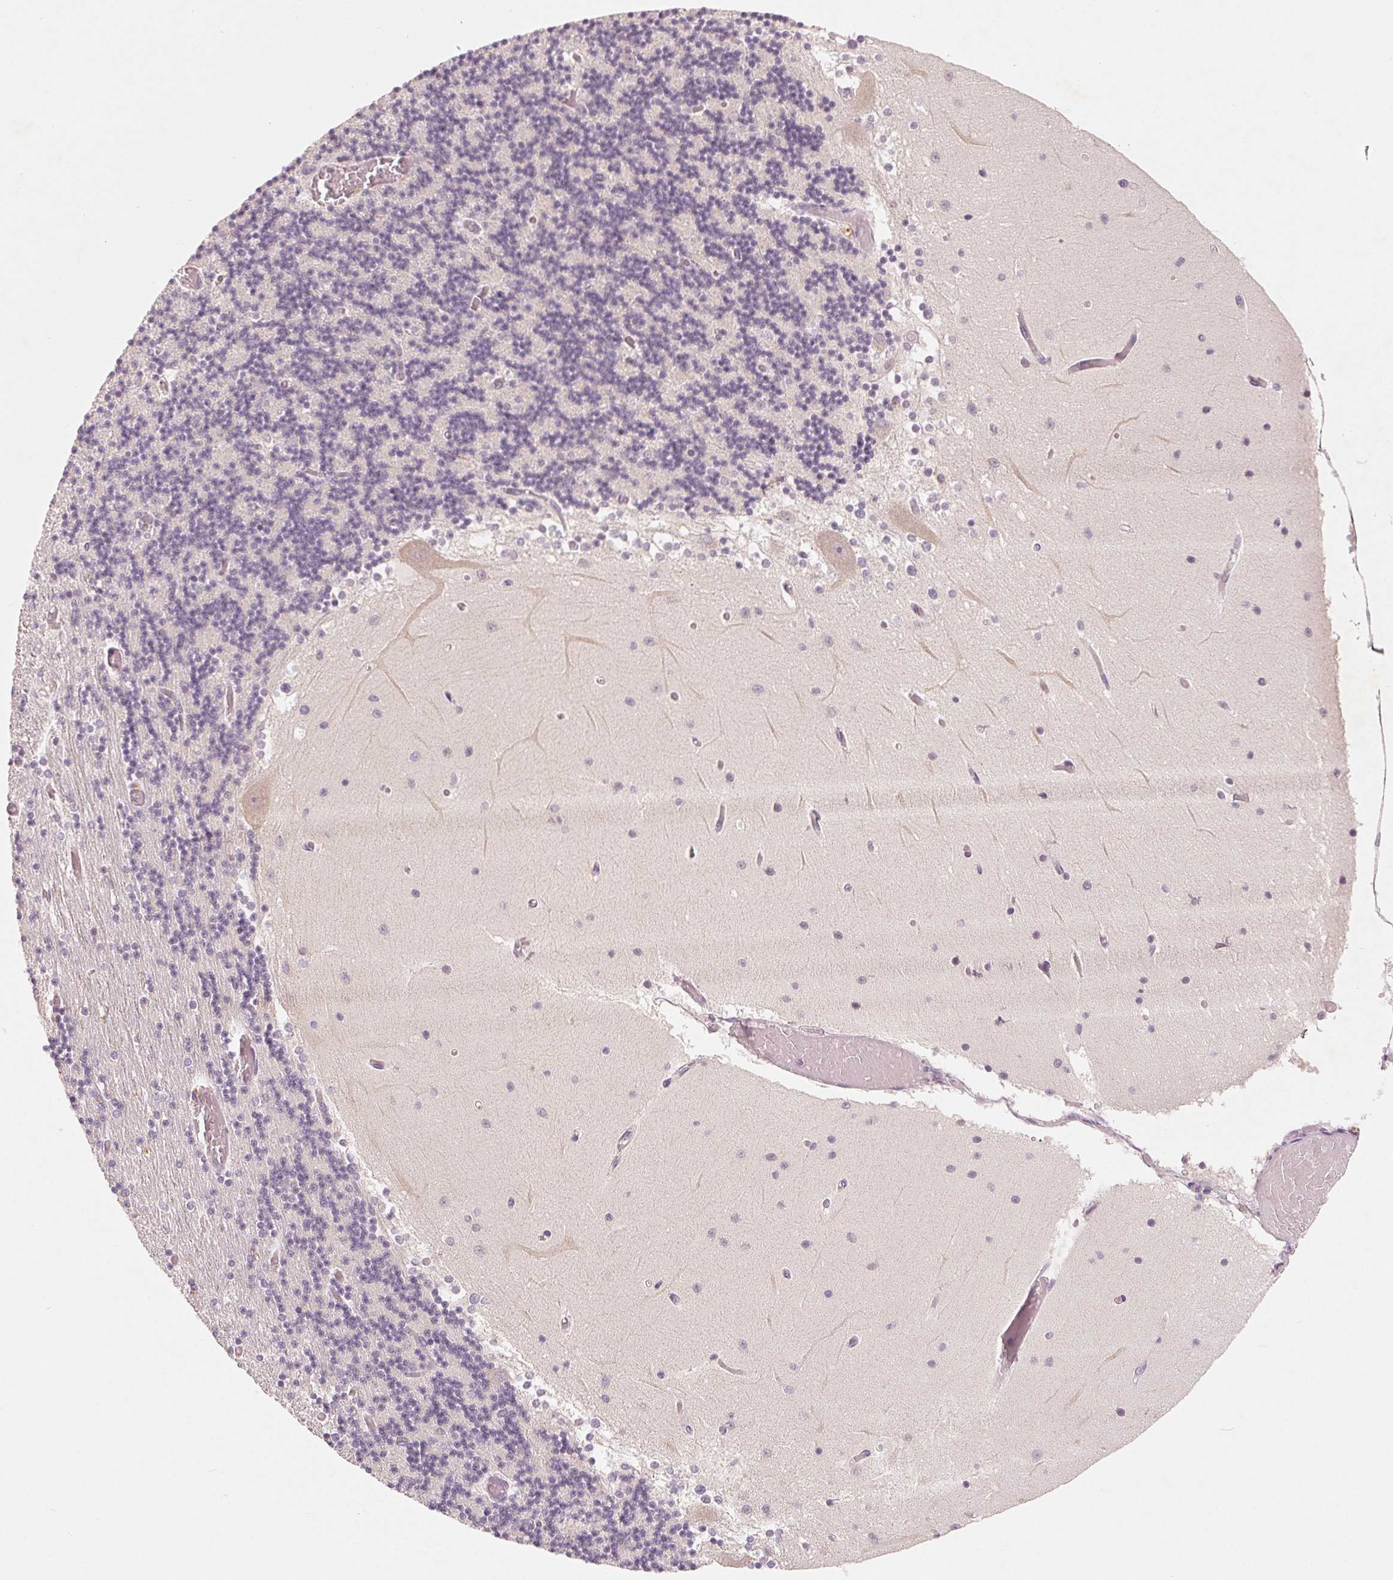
{"staining": {"intensity": "negative", "quantity": "none", "location": "none"}, "tissue": "cerebellum", "cell_type": "Cells in granular layer", "image_type": "normal", "snomed": [{"axis": "morphology", "description": "Normal tissue, NOS"}, {"axis": "topography", "description": "Cerebellum"}], "caption": "This is an immunohistochemistry micrograph of unremarkable human cerebellum. There is no staining in cells in granular layer.", "gene": "GHITM", "patient": {"sex": "female", "age": 28}}